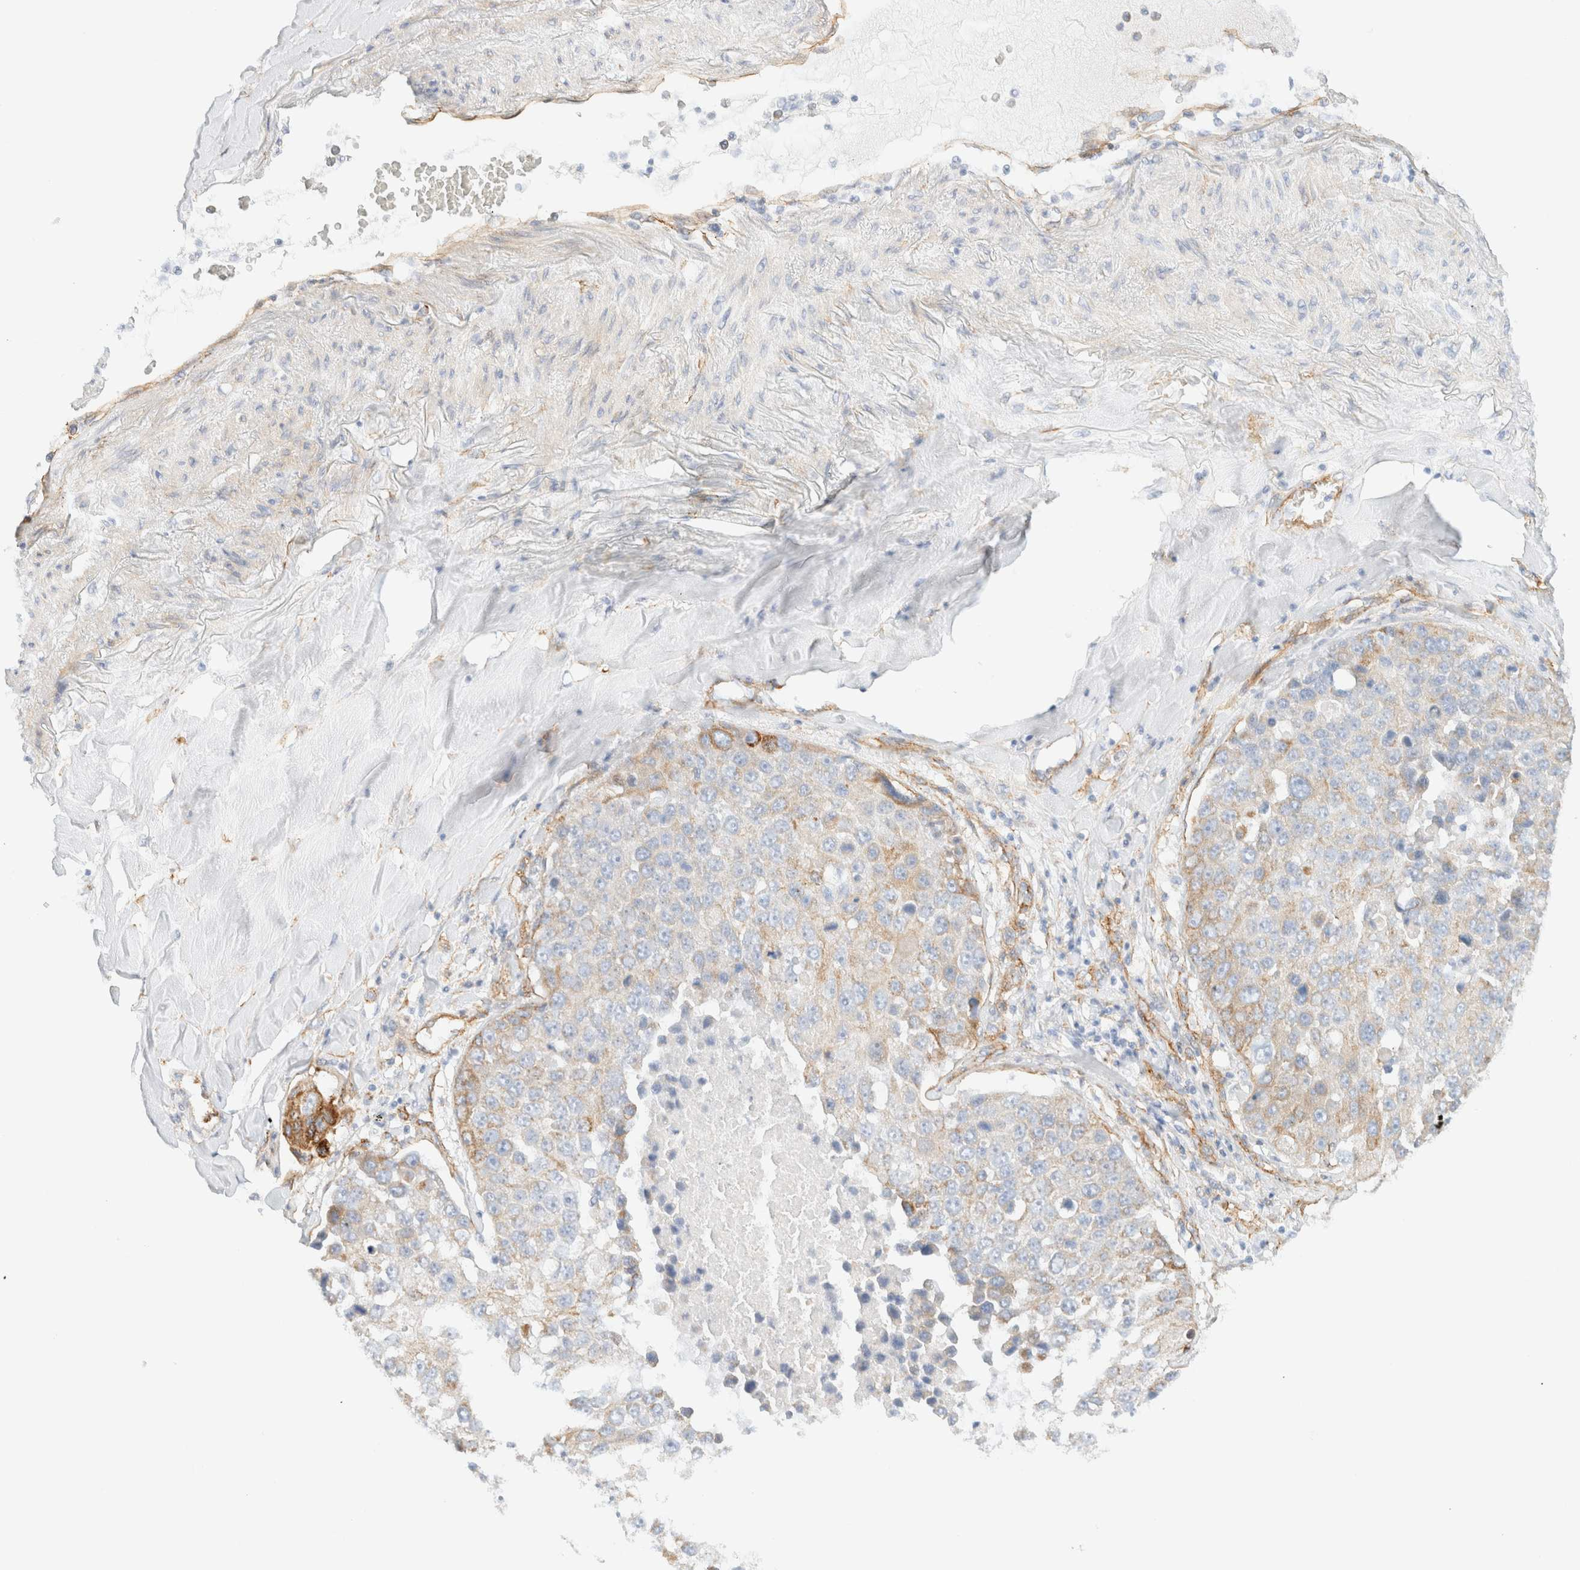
{"staining": {"intensity": "weak", "quantity": "25%-75%", "location": "cytoplasmic/membranous"}, "tissue": "lung cancer", "cell_type": "Tumor cells", "image_type": "cancer", "snomed": [{"axis": "morphology", "description": "Squamous cell carcinoma, NOS"}, {"axis": "topography", "description": "Lung"}], "caption": "Tumor cells show low levels of weak cytoplasmic/membranous positivity in about 25%-75% of cells in squamous cell carcinoma (lung). The staining is performed using DAB brown chromogen to label protein expression. The nuclei are counter-stained blue using hematoxylin.", "gene": "CYB5R4", "patient": {"sex": "male", "age": 61}}